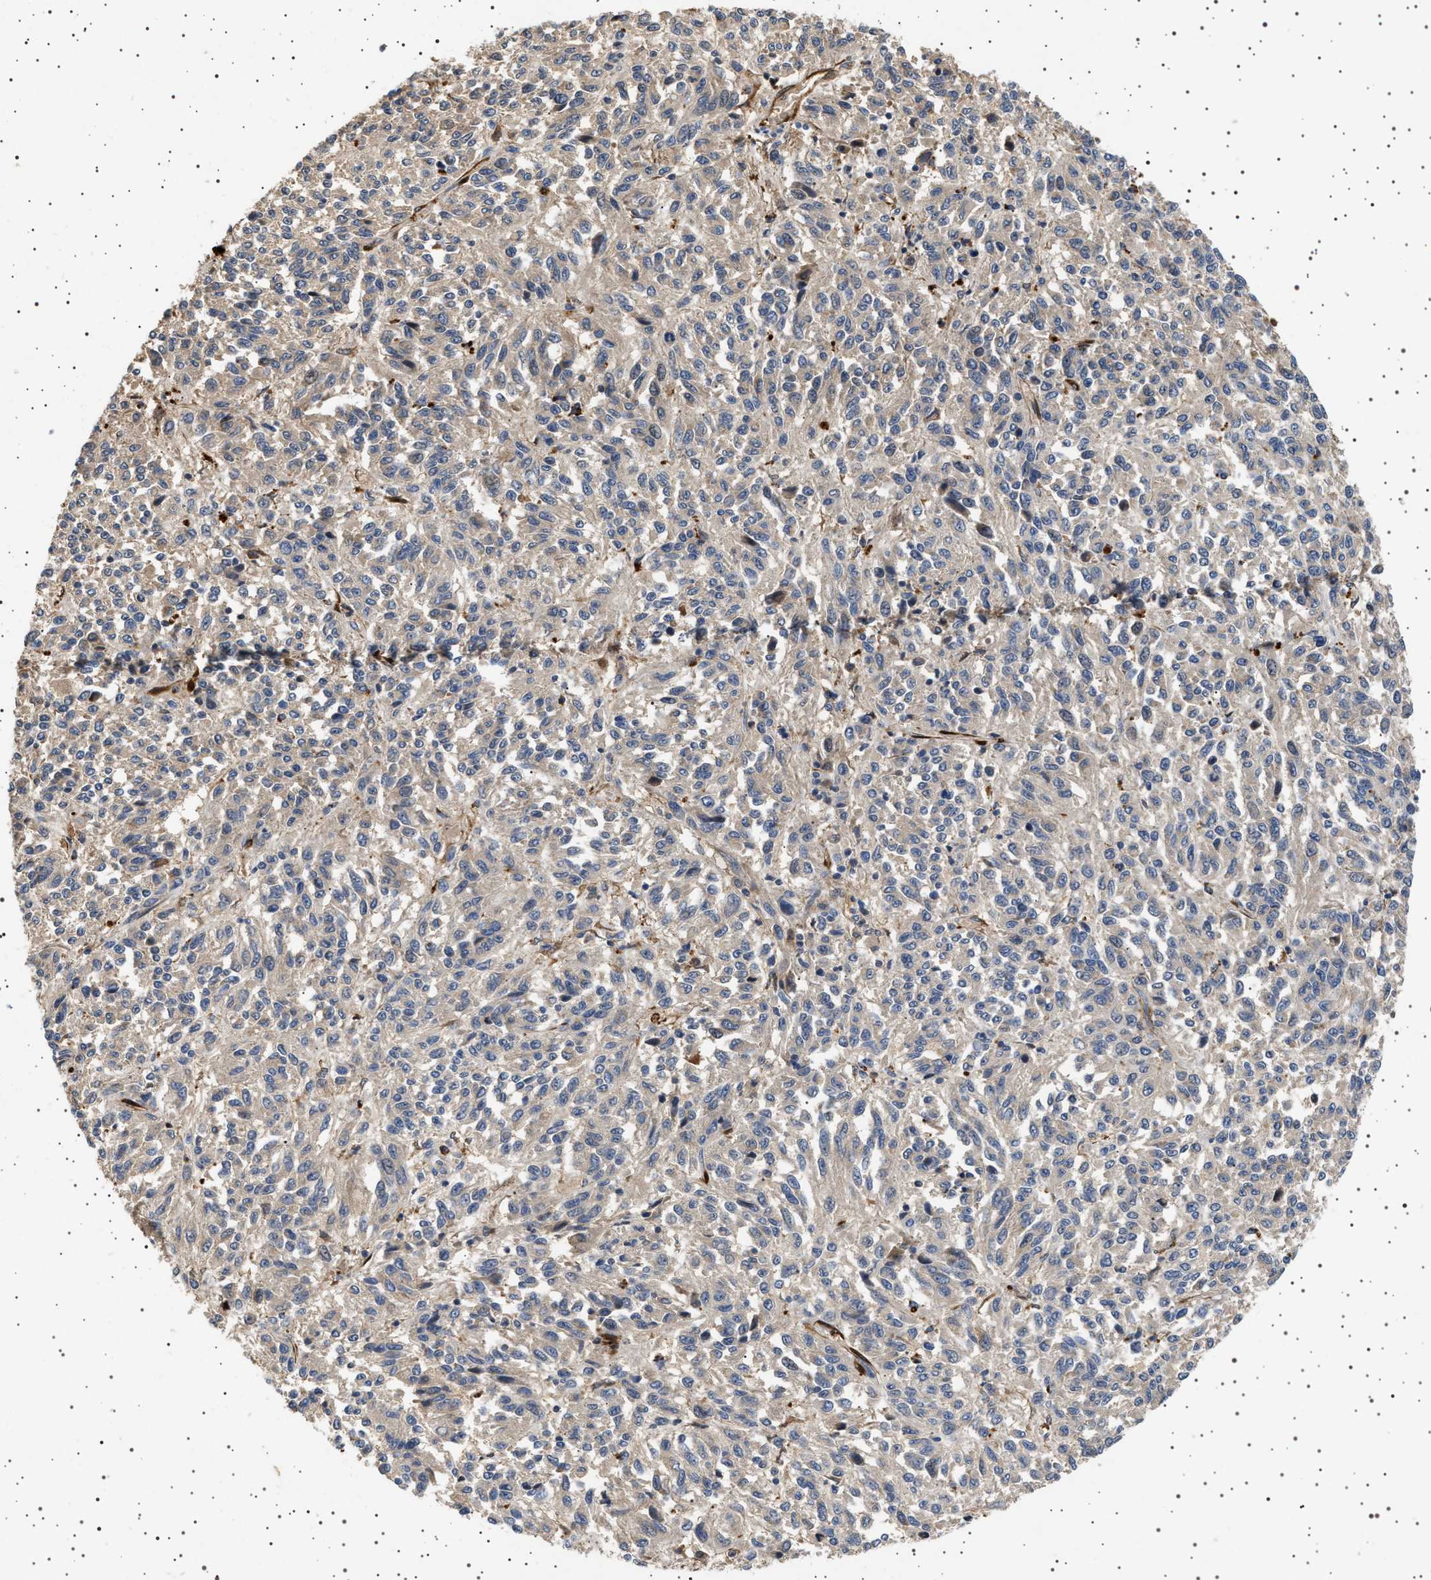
{"staining": {"intensity": "weak", "quantity": "25%-75%", "location": "cytoplasmic/membranous"}, "tissue": "melanoma", "cell_type": "Tumor cells", "image_type": "cancer", "snomed": [{"axis": "morphology", "description": "Malignant melanoma, Metastatic site"}, {"axis": "topography", "description": "Lung"}], "caption": "Melanoma tissue reveals weak cytoplasmic/membranous positivity in approximately 25%-75% of tumor cells", "gene": "GUCY1B1", "patient": {"sex": "male", "age": 64}}